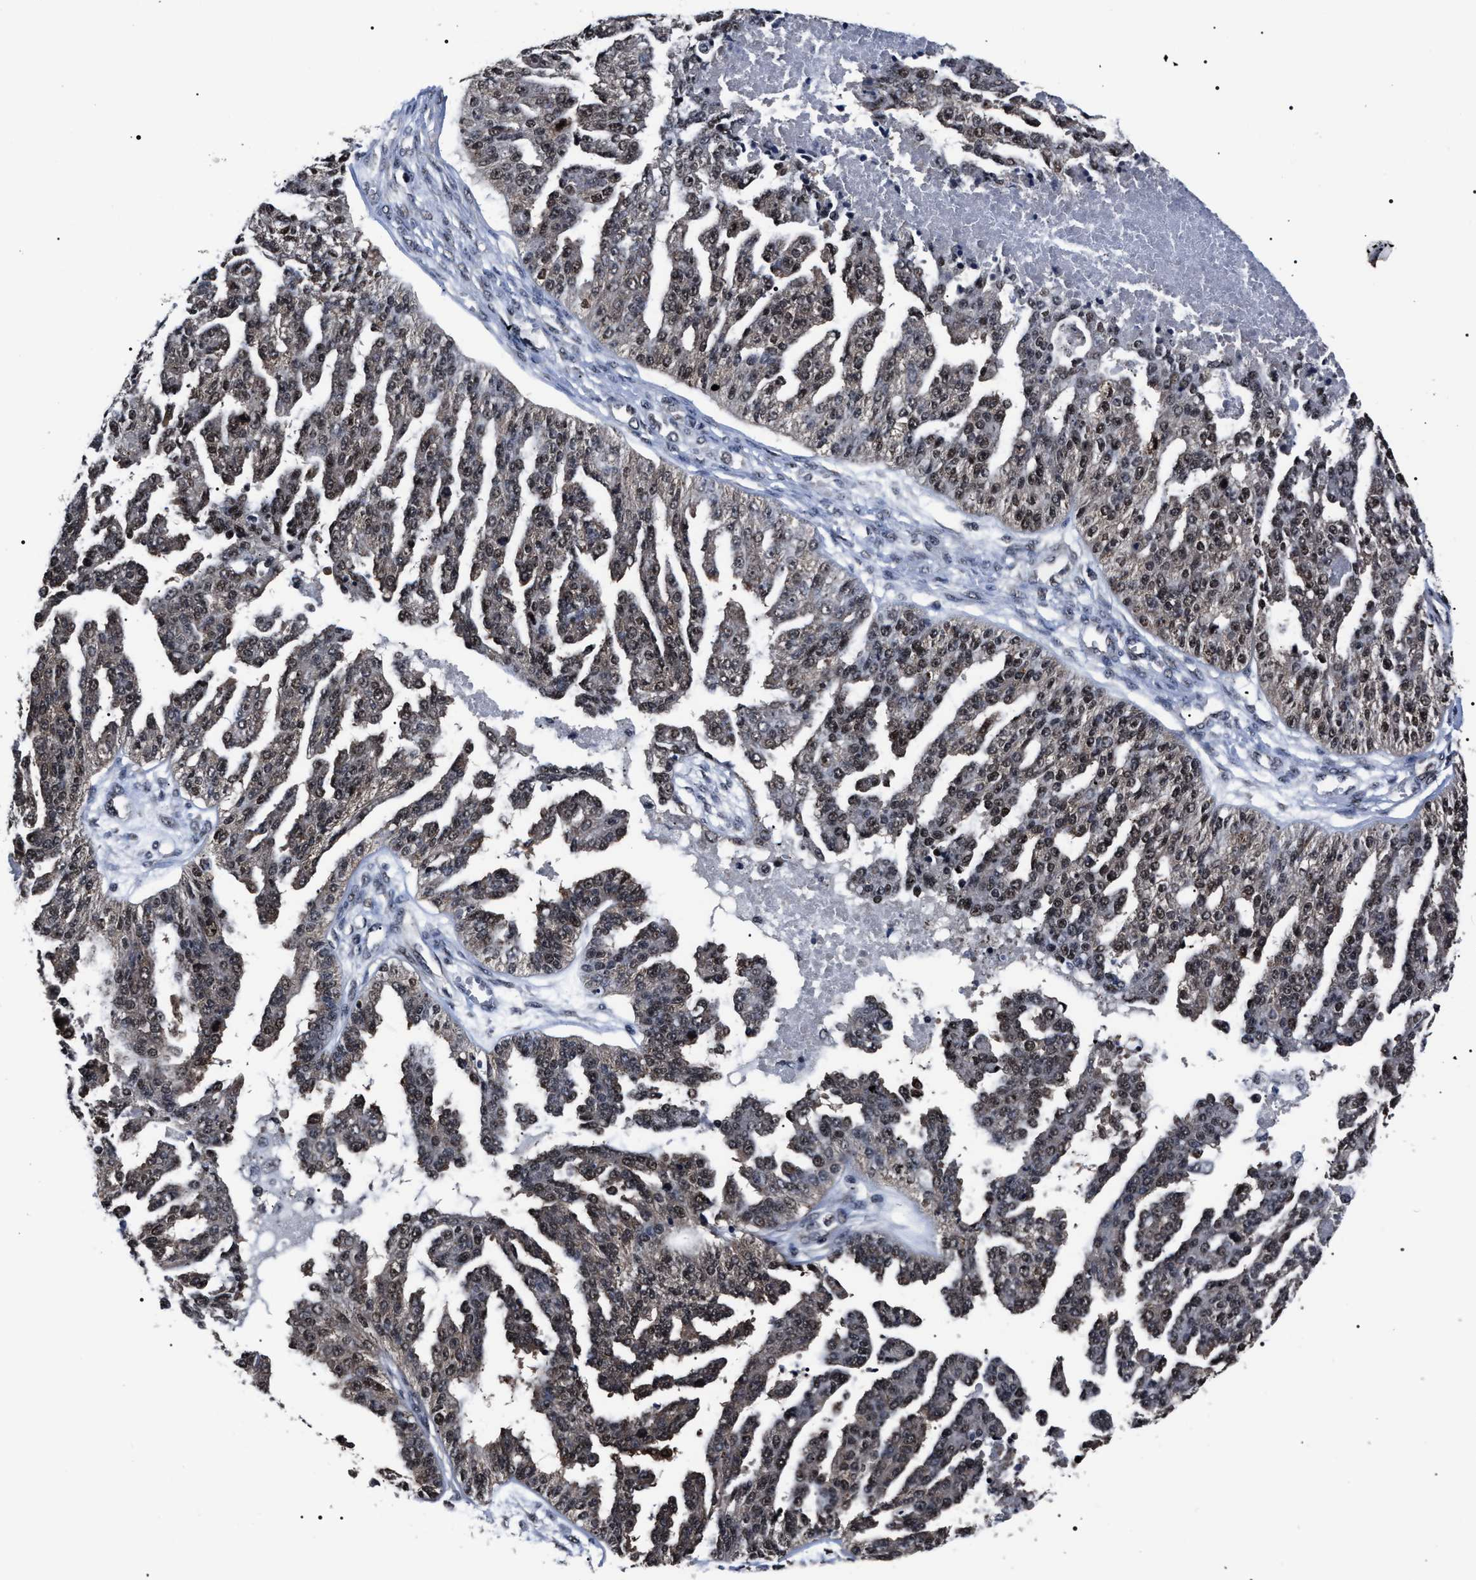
{"staining": {"intensity": "weak", "quantity": ">75%", "location": "cytoplasmic/membranous,nuclear"}, "tissue": "ovarian cancer", "cell_type": "Tumor cells", "image_type": "cancer", "snomed": [{"axis": "morphology", "description": "Cystadenocarcinoma, serous, NOS"}, {"axis": "topography", "description": "Ovary"}], "caption": "Weak cytoplasmic/membranous and nuclear staining for a protein is present in about >75% of tumor cells of ovarian serous cystadenocarcinoma using immunohistochemistry.", "gene": "CSNK2A1", "patient": {"sex": "female", "age": 58}}